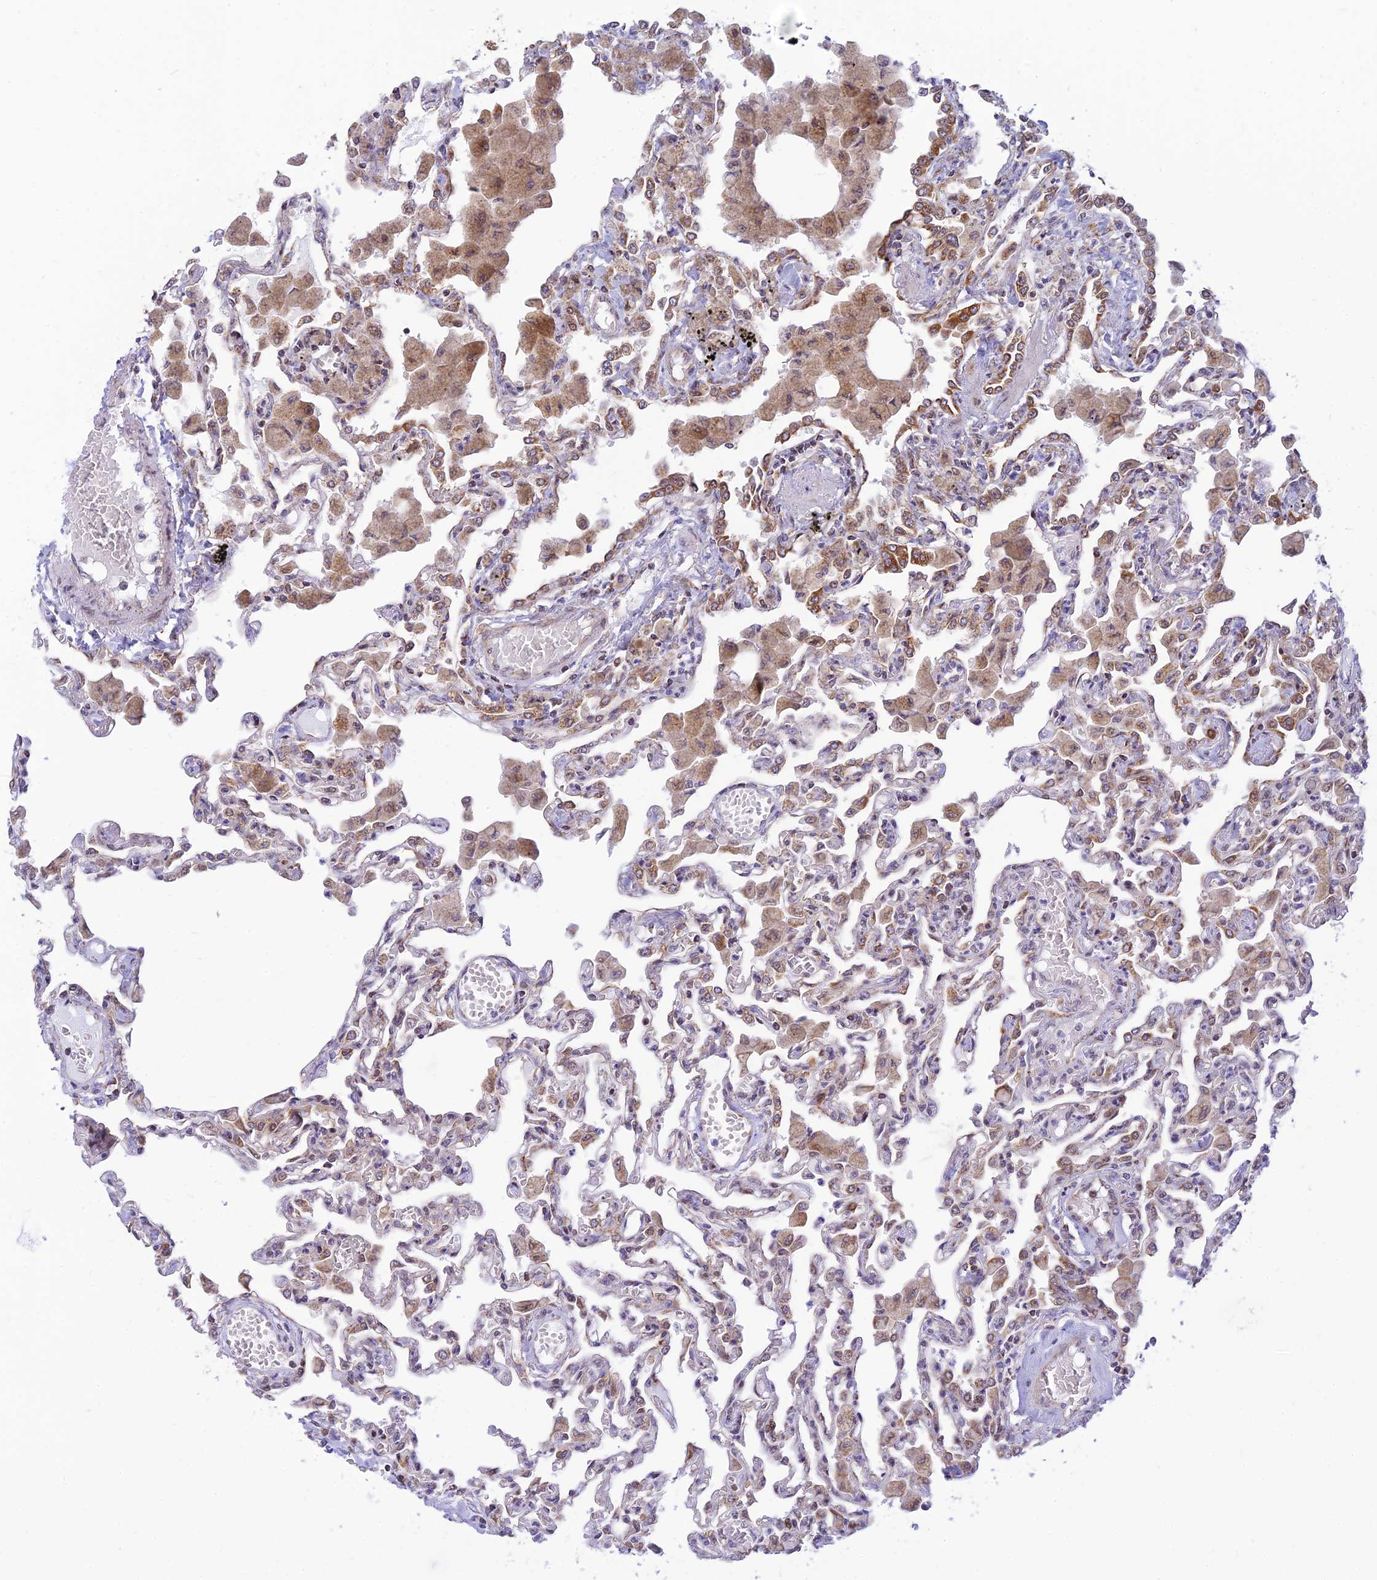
{"staining": {"intensity": "moderate", "quantity": "<25%", "location": "cytoplasmic/membranous"}, "tissue": "lung", "cell_type": "Alveolar cells", "image_type": "normal", "snomed": [{"axis": "morphology", "description": "Normal tissue, NOS"}, {"axis": "topography", "description": "Bronchus"}, {"axis": "topography", "description": "Lung"}], "caption": "Protein positivity by IHC demonstrates moderate cytoplasmic/membranous positivity in approximately <25% of alveolar cells in unremarkable lung.", "gene": "HOOK2", "patient": {"sex": "female", "age": 49}}